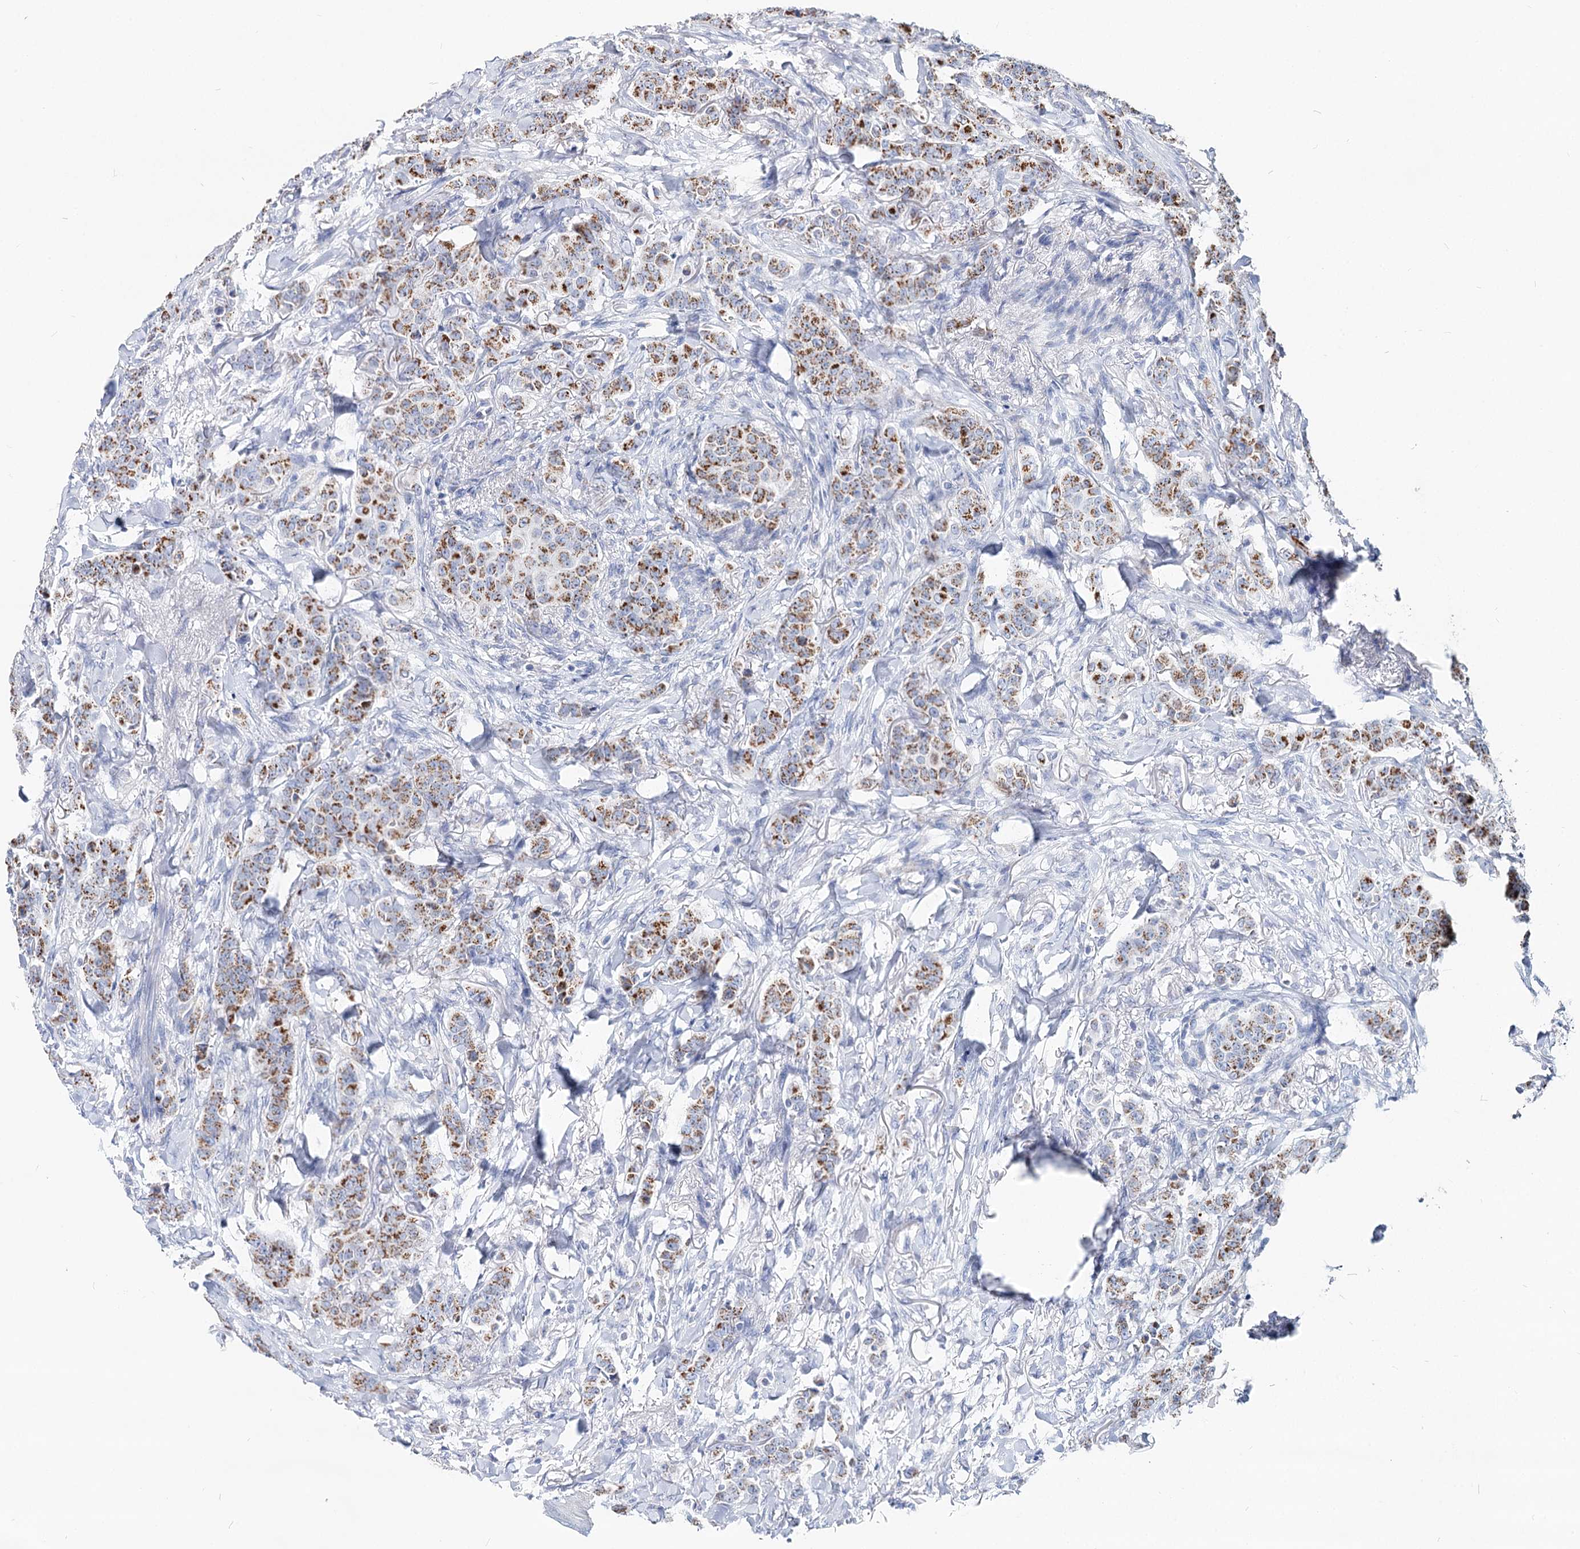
{"staining": {"intensity": "moderate", "quantity": ">75%", "location": "cytoplasmic/membranous"}, "tissue": "breast cancer", "cell_type": "Tumor cells", "image_type": "cancer", "snomed": [{"axis": "morphology", "description": "Duct carcinoma"}, {"axis": "topography", "description": "Breast"}], "caption": "Immunohistochemical staining of human breast intraductal carcinoma shows medium levels of moderate cytoplasmic/membranous protein staining in approximately >75% of tumor cells.", "gene": "MCCC2", "patient": {"sex": "female", "age": 40}}